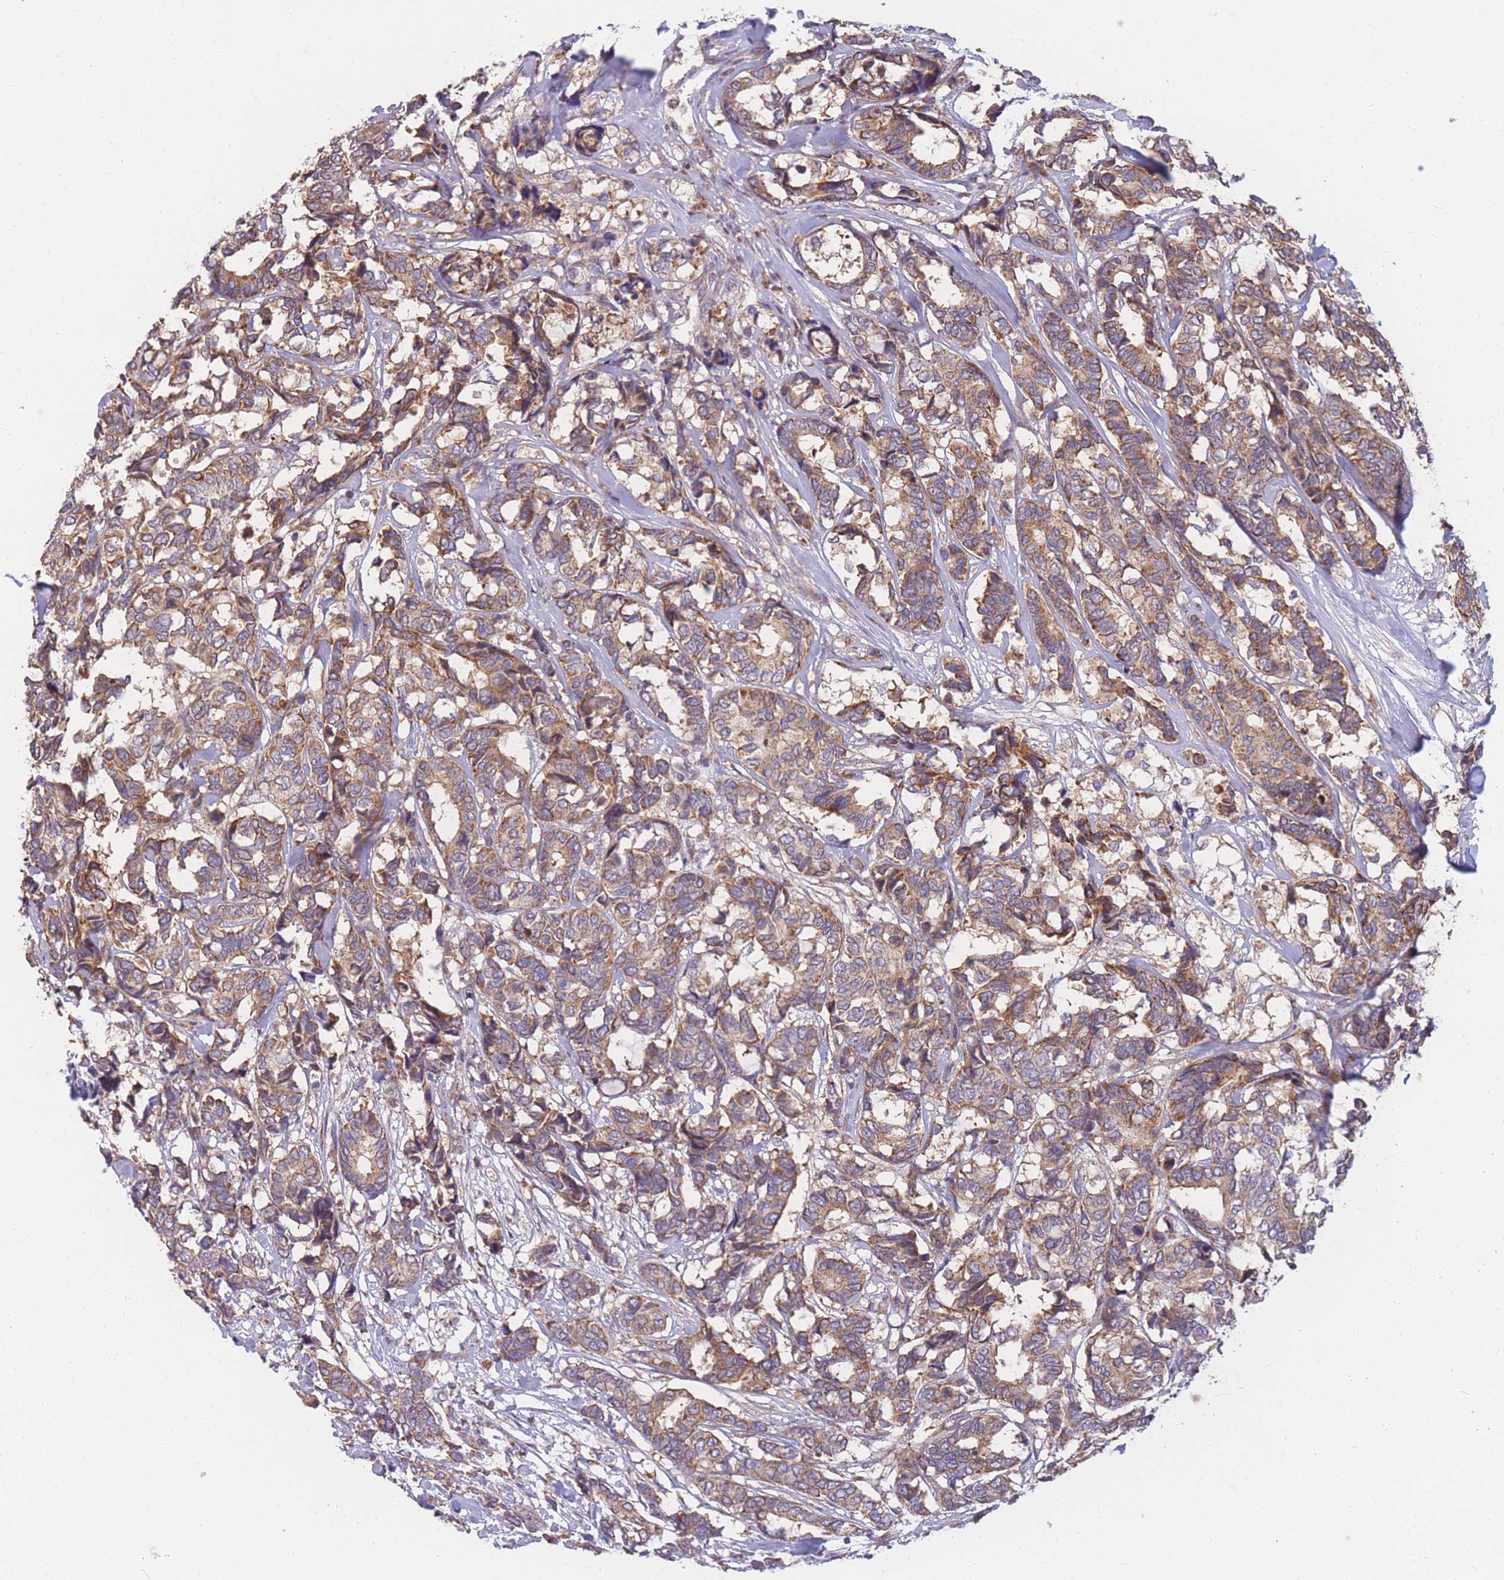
{"staining": {"intensity": "moderate", "quantity": ">75%", "location": "cytoplasmic/membranous"}, "tissue": "breast cancer", "cell_type": "Tumor cells", "image_type": "cancer", "snomed": [{"axis": "morphology", "description": "Duct carcinoma"}, {"axis": "topography", "description": "Breast"}], "caption": "Human invasive ductal carcinoma (breast) stained with a brown dye displays moderate cytoplasmic/membranous positive staining in approximately >75% of tumor cells.", "gene": "PTPMT1", "patient": {"sex": "female", "age": 87}}